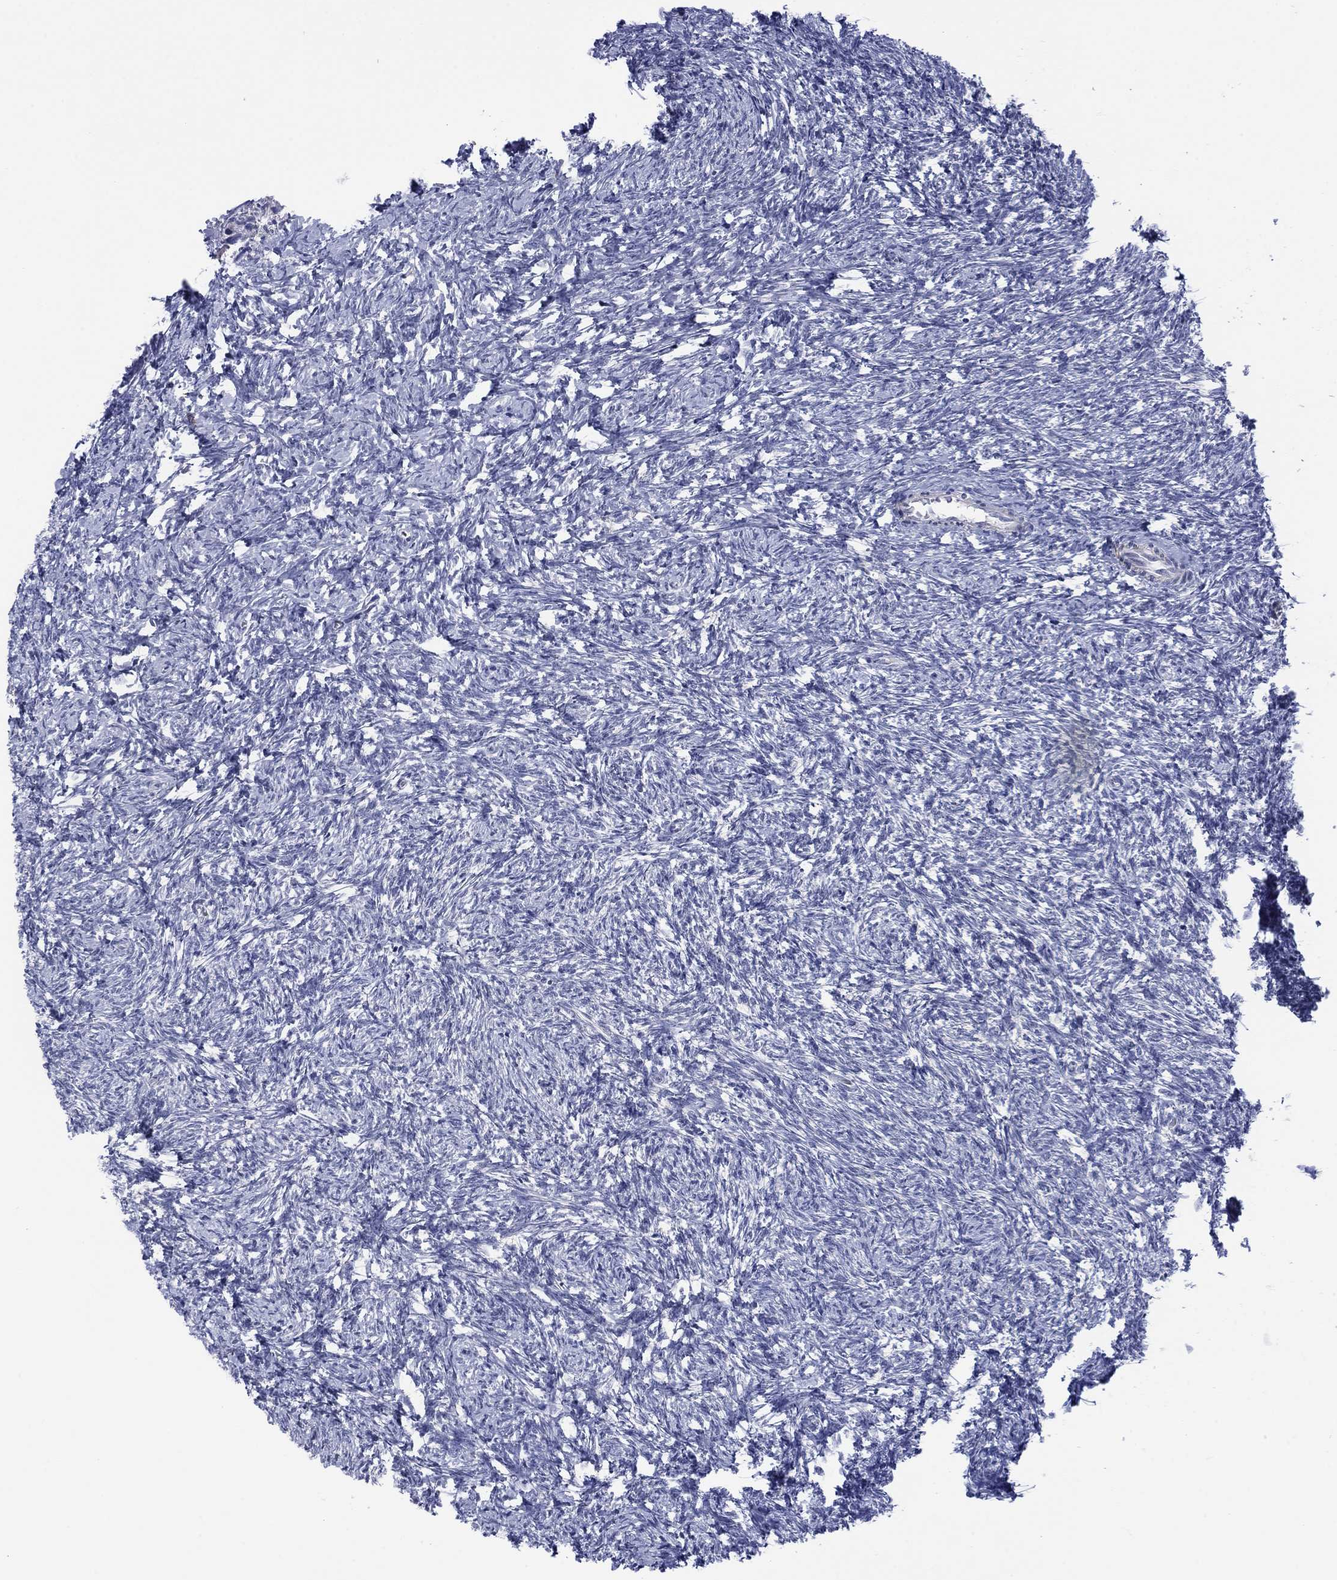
{"staining": {"intensity": "negative", "quantity": "none", "location": "none"}, "tissue": "ovary", "cell_type": "Follicle cells", "image_type": "normal", "snomed": [{"axis": "morphology", "description": "Normal tissue, NOS"}, {"axis": "topography", "description": "Ovary"}], "caption": "Immunohistochemistry of unremarkable ovary demonstrates no staining in follicle cells. Nuclei are stained in blue.", "gene": "MTRFR", "patient": {"sex": "female", "age": 39}}